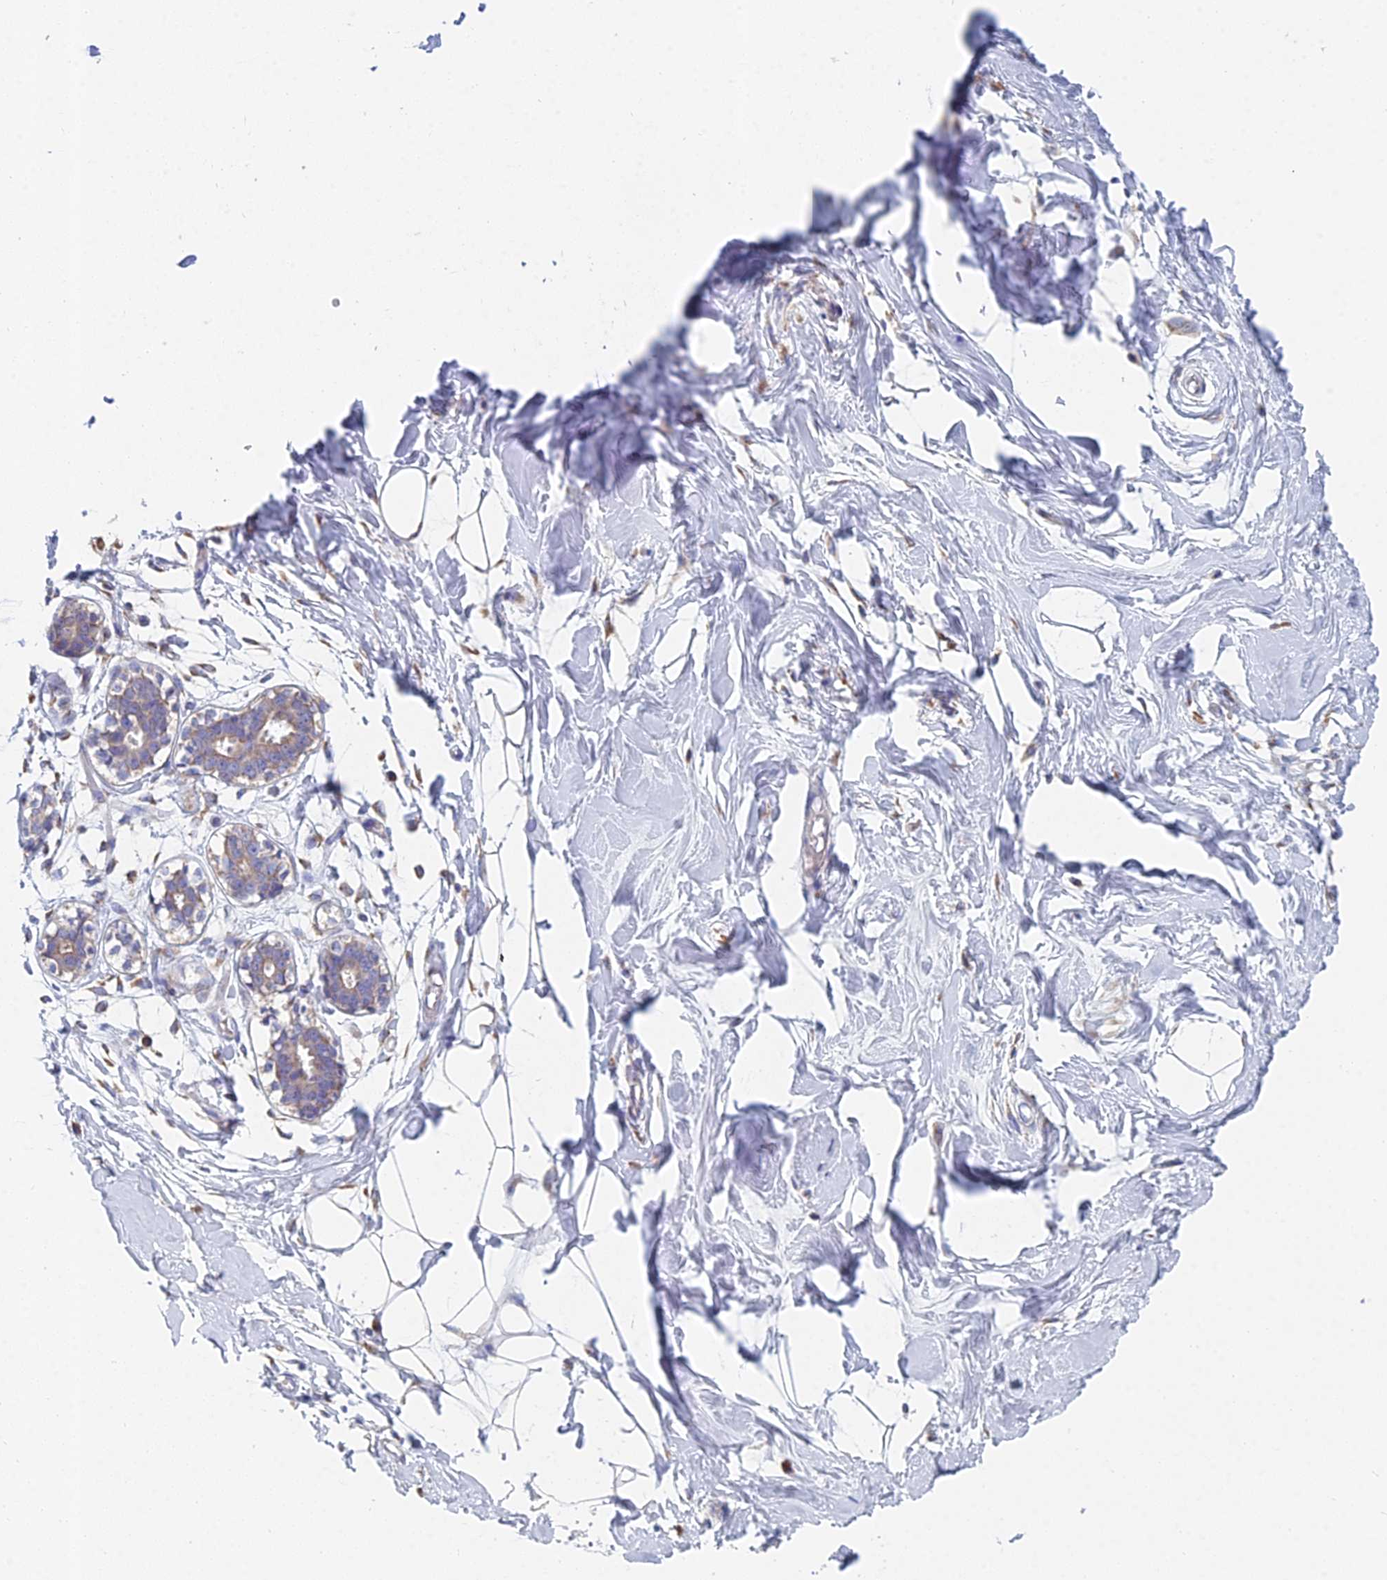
{"staining": {"intensity": "negative", "quantity": "none", "location": "none"}, "tissue": "breast", "cell_type": "Adipocytes", "image_type": "normal", "snomed": [{"axis": "morphology", "description": "Normal tissue, NOS"}, {"axis": "topography", "description": "Breast"}], "caption": "Human breast stained for a protein using IHC reveals no staining in adipocytes.", "gene": "CRACR2B", "patient": {"sex": "female", "age": 27}}